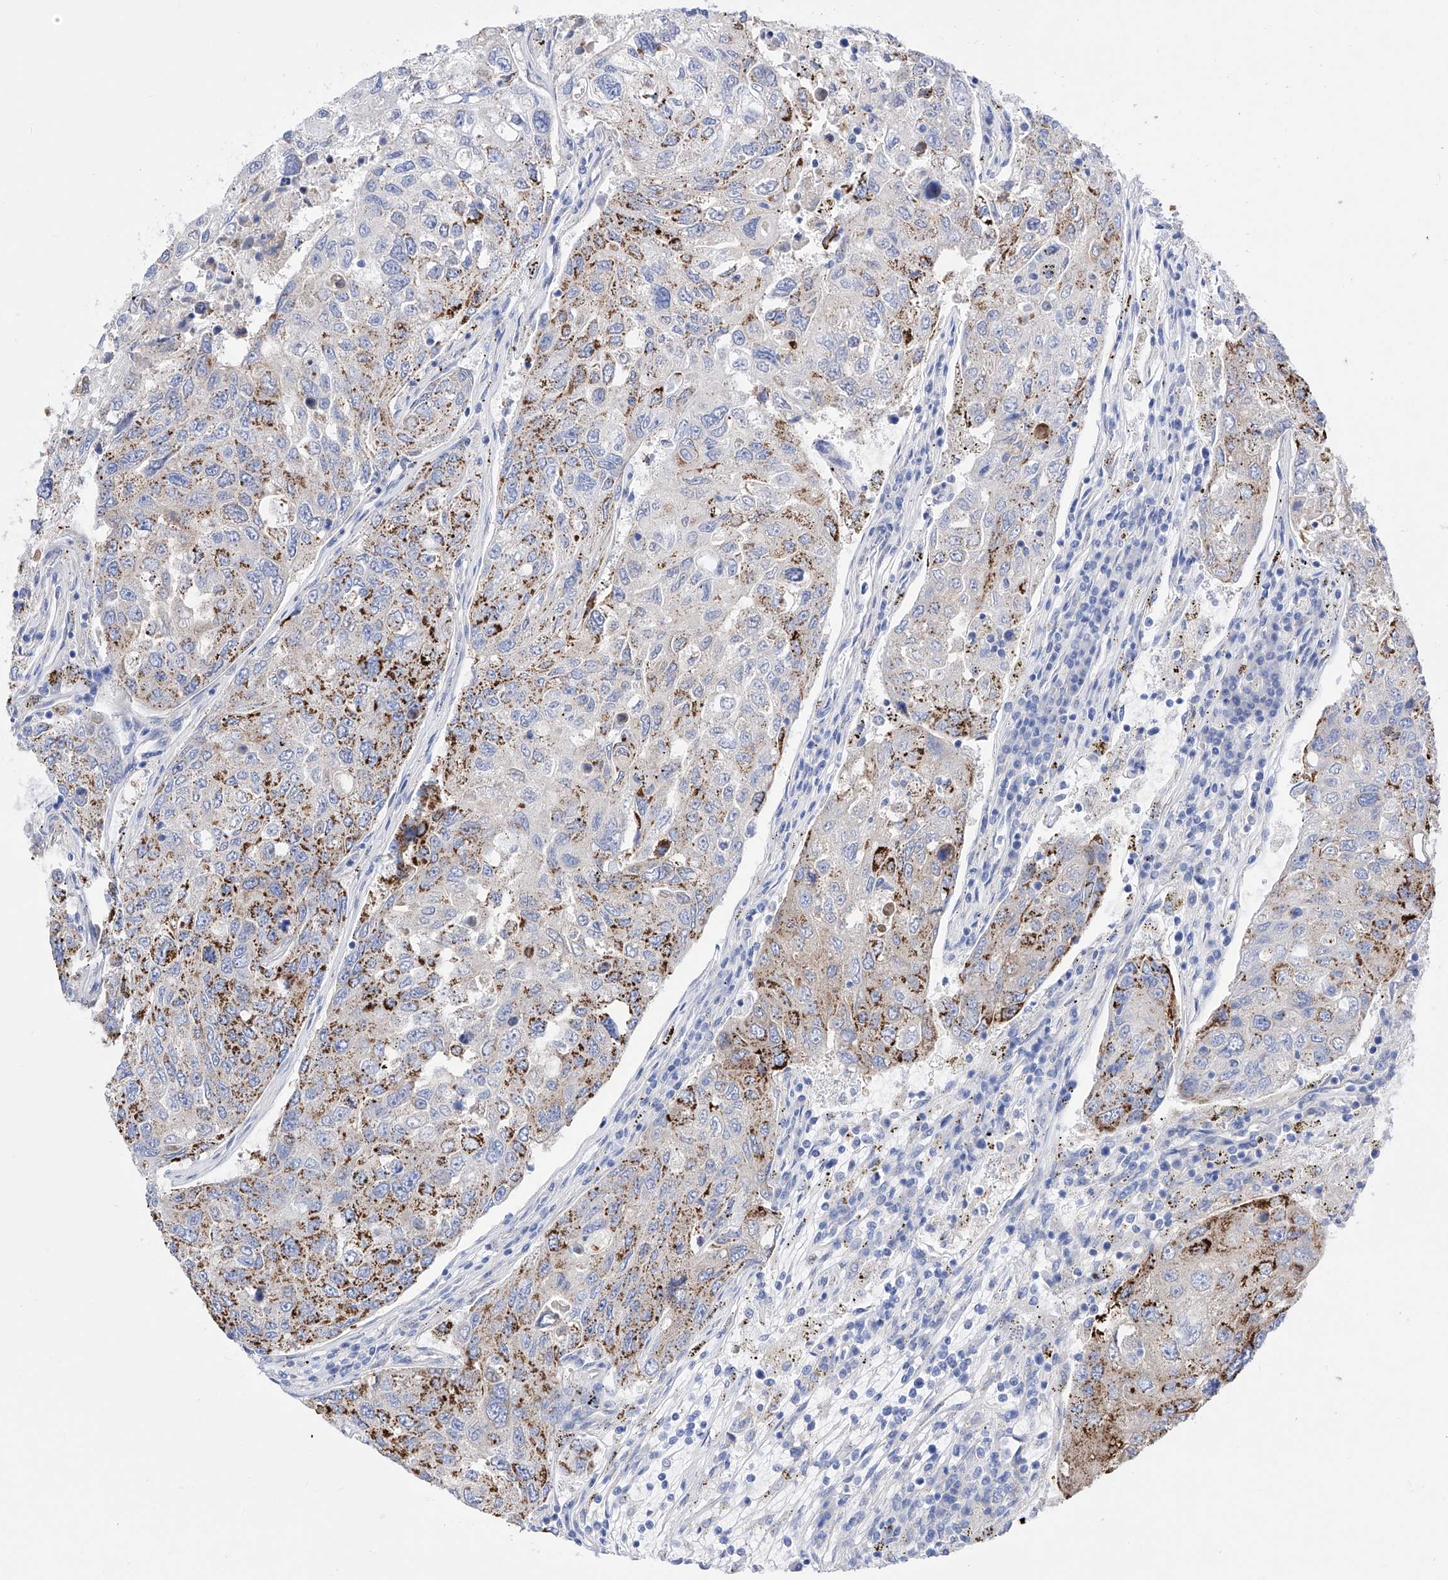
{"staining": {"intensity": "moderate", "quantity": "25%-75%", "location": "cytoplasmic/membranous"}, "tissue": "urothelial cancer", "cell_type": "Tumor cells", "image_type": "cancer", "snomed": [{"axis": "morphology", "description": "Urothelial carcinoma, High grade"}, {"axis": "topography", "description": "Lymph node"}, {"axis": "topography", "description": "Urinary bladder"}], "caption": "Urothelial cancer stained with a brown dye displays moderate cytoplasmic/membranous positive staining in about 25%-75% of tumor cells.", "gene": "ZNF653", "patient": {"sex": "male", "age": 51}}